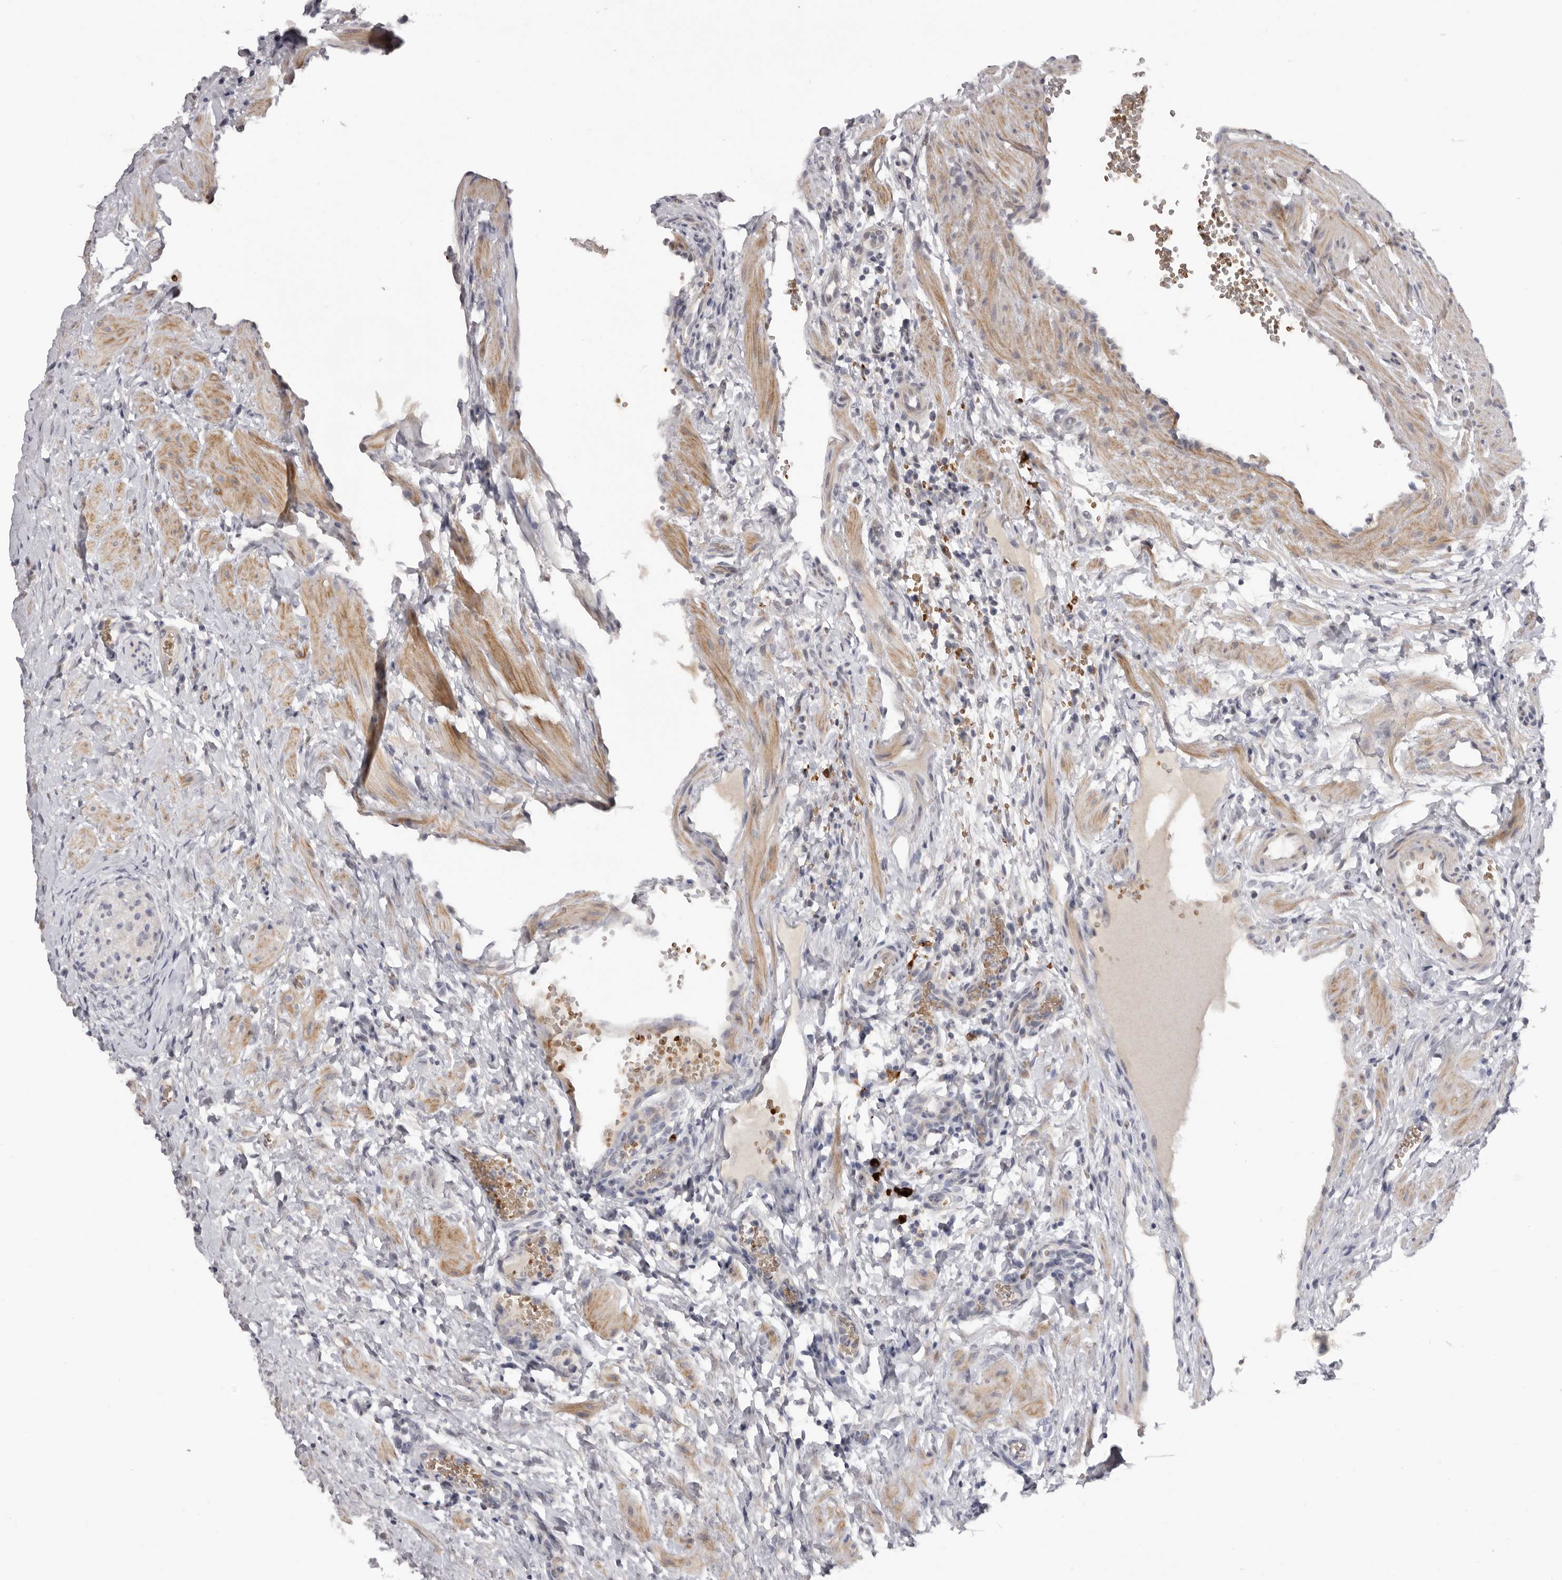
{"staining": {"intensity": "weak", "quantity": "<25%", "location": "cytoplasmic/membranous"}, "tissue": "ovary", "cell_type": "Follicle cells", "image_type": "normal", "snomed": [{"axis": "morphology", "description": "Normal tissue, NOS"}, {"axis": "morphology", "description": "Cyst, NOS"}, {"axis": "topography", "description": "Ovary"}], "caption": "DAB immunohistochemical staining of normal human ovary exhibits no significant staining in follicle cells. (DAB (3,3'-diaminobenzidine) immunohistochemistry, high magnification).", "gene": "TNR", "patient": {"sex": "female", "age": 33}}